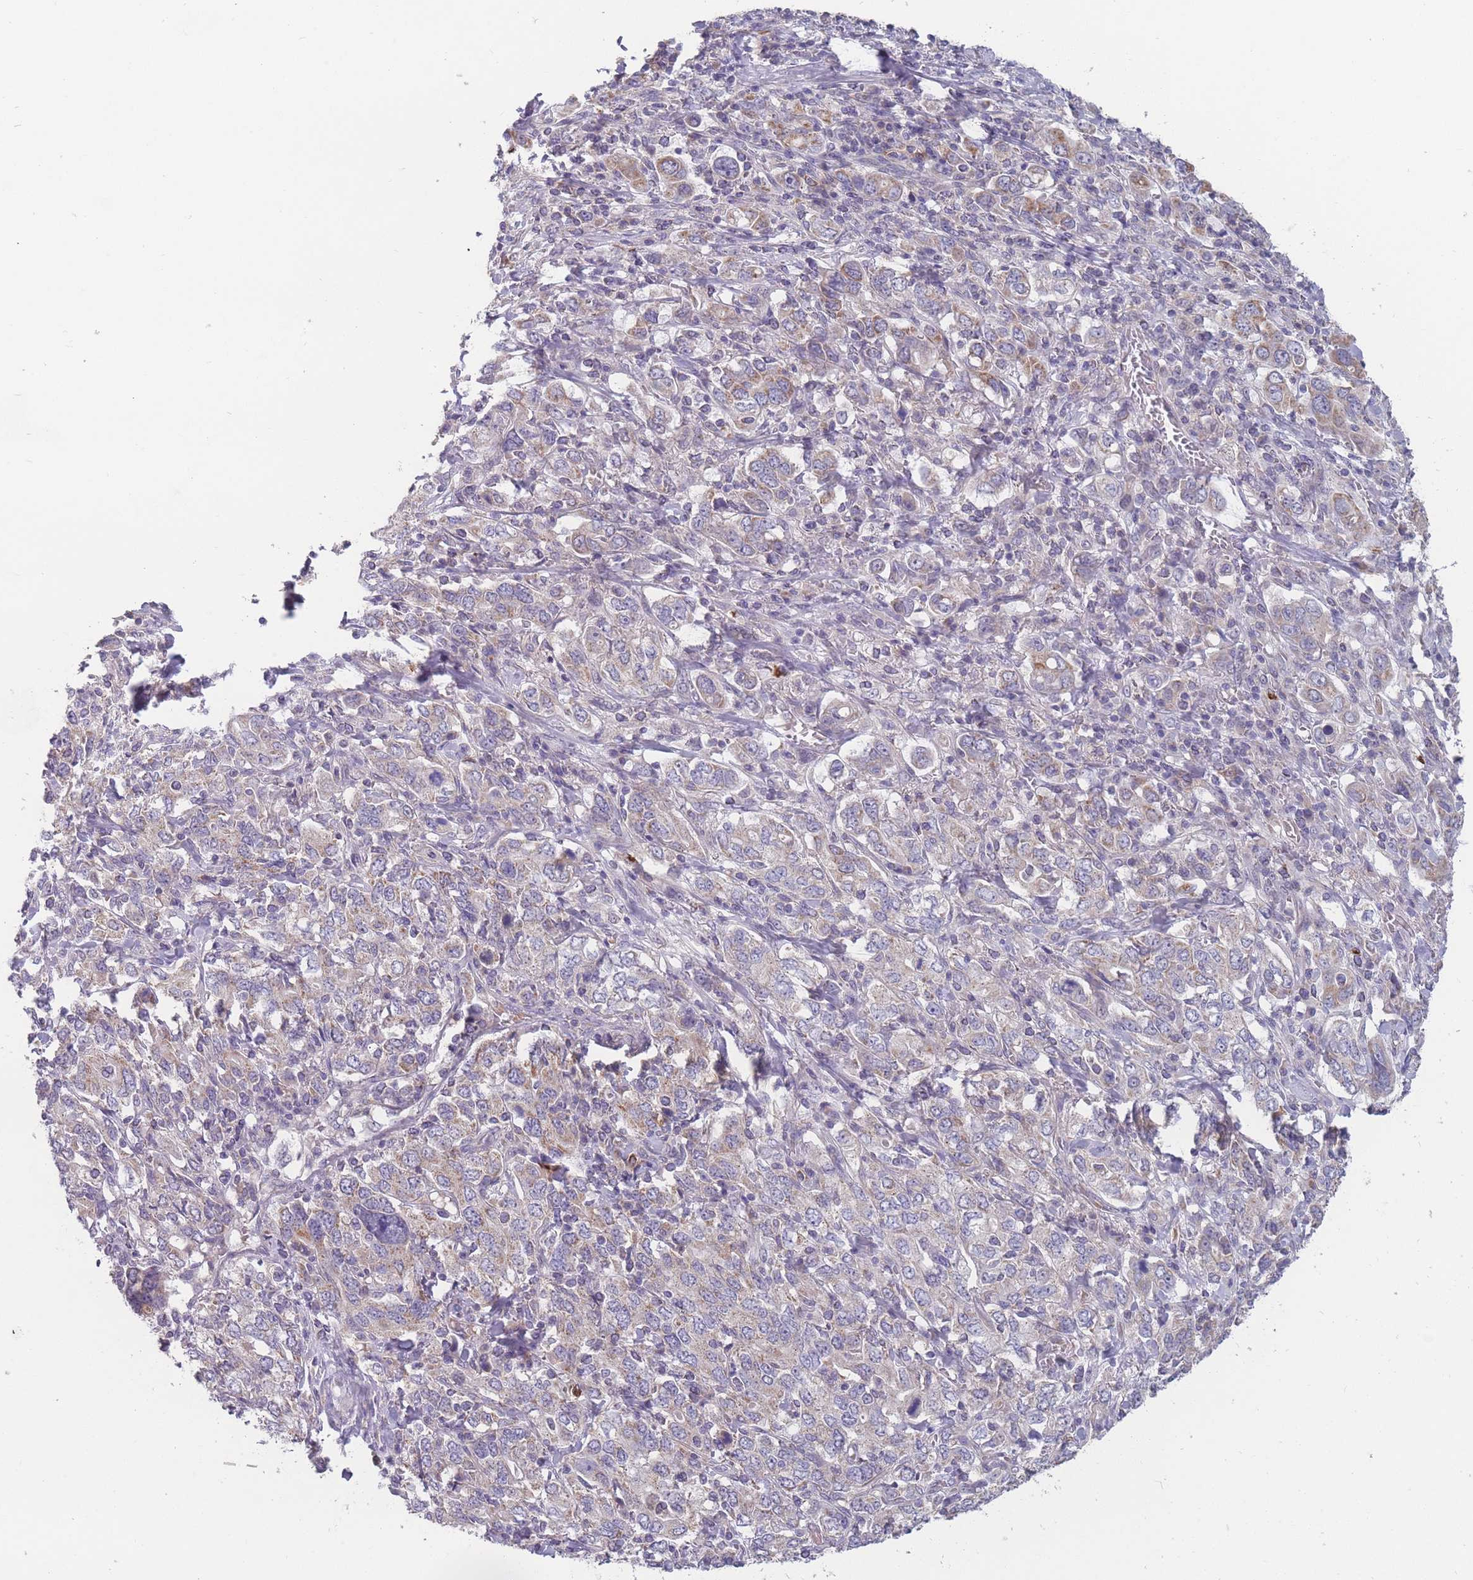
{"staining": {"intensity": "moderate", "quantity": "25%-75%", "location": "cytoplasmic/membranous"}, "tissue": "stomach cancer", "cell_type": "Tumor cells", "image_type": "cancer", "snomed": [{"axis": "morphology", "description": "Adenocarcinoma, NOS"}, {"axis": "topography", "description": "Stomach, upper"}, {"axis": "topography", "description": "Stomach"}], "caption": "This micrograph displays IHC staining of stomach cancer, with medium moderate cytoplasmic/membranous positivity in about 25%-75% of tumor cells.", "gene": "PEX7", "patient": {"sex": "male", "age": 62}}